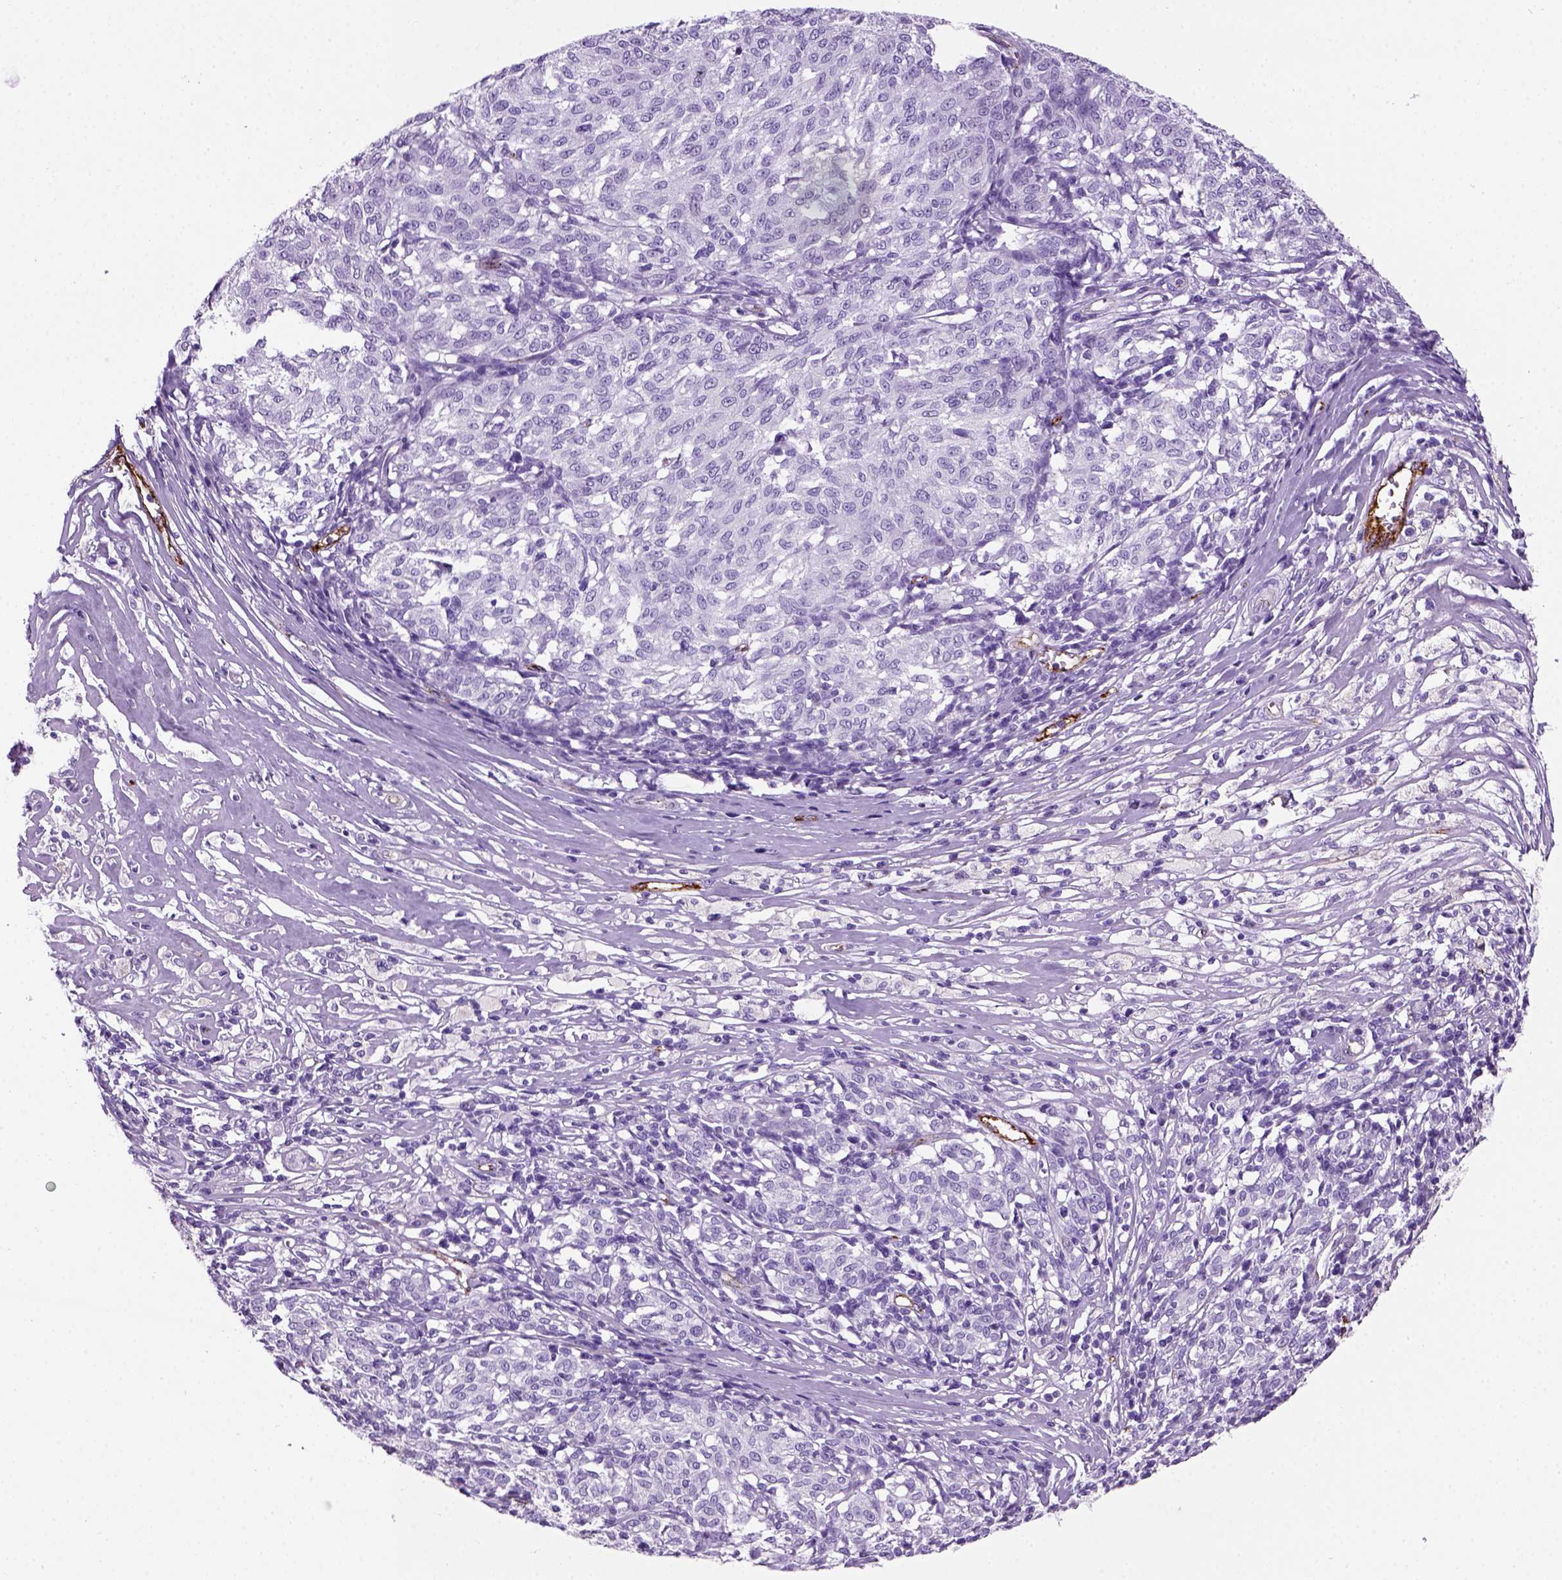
{"staining": {"intensity": "negative", "quantity": "none", "location": "none"}, "tissue": "melanoma", "cell_type": "Tumor cells", "image_type": "cancer", "snomed": [{"axis": "morphology", "description": "Malignant melanoma, NOS"}, {"axis": "topography", "description": "Skin"}], "caption": "Immunohistochemistry photomicrograph of melanoma stained for a protein (brown), which shows no positivity in tumor cells.", "gene": "VWF", "patient": {"sex": "female", "age": 72}}